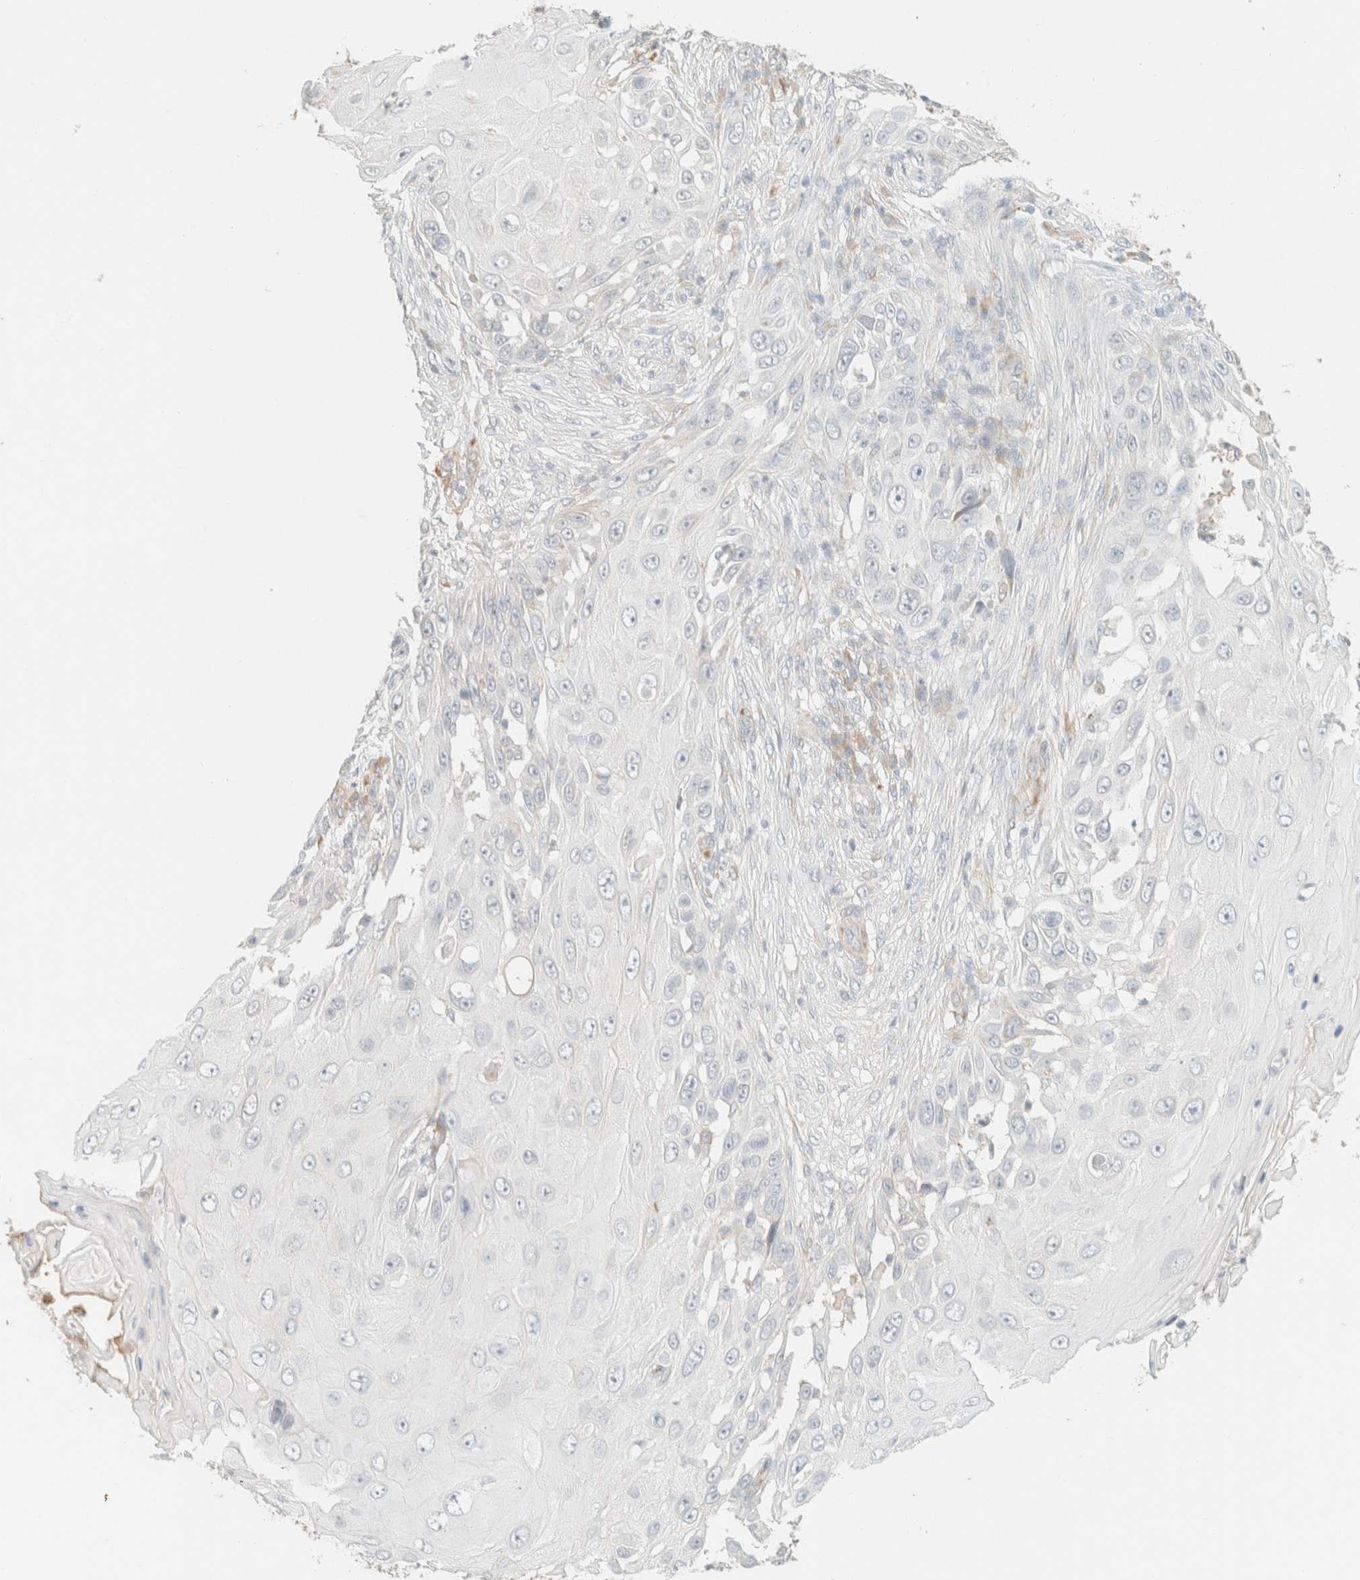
{"staining": {"intensity": "negative", "quantity": "none", "location": "none"}, "tissue": "skin cancer", "cell_type": "Tumor cells", "image_type": "cancer", "snomed": [{"axis": "morphology", "description": "Squamous cell carcinoma, NOS"}, {"axis": "topography", "description": "Skin"}], "caption": "There is no significant expression in tumor cells of skin cancer.", "gene": "SPARCL1", "patient": {"sex": "female", "age": 44}}